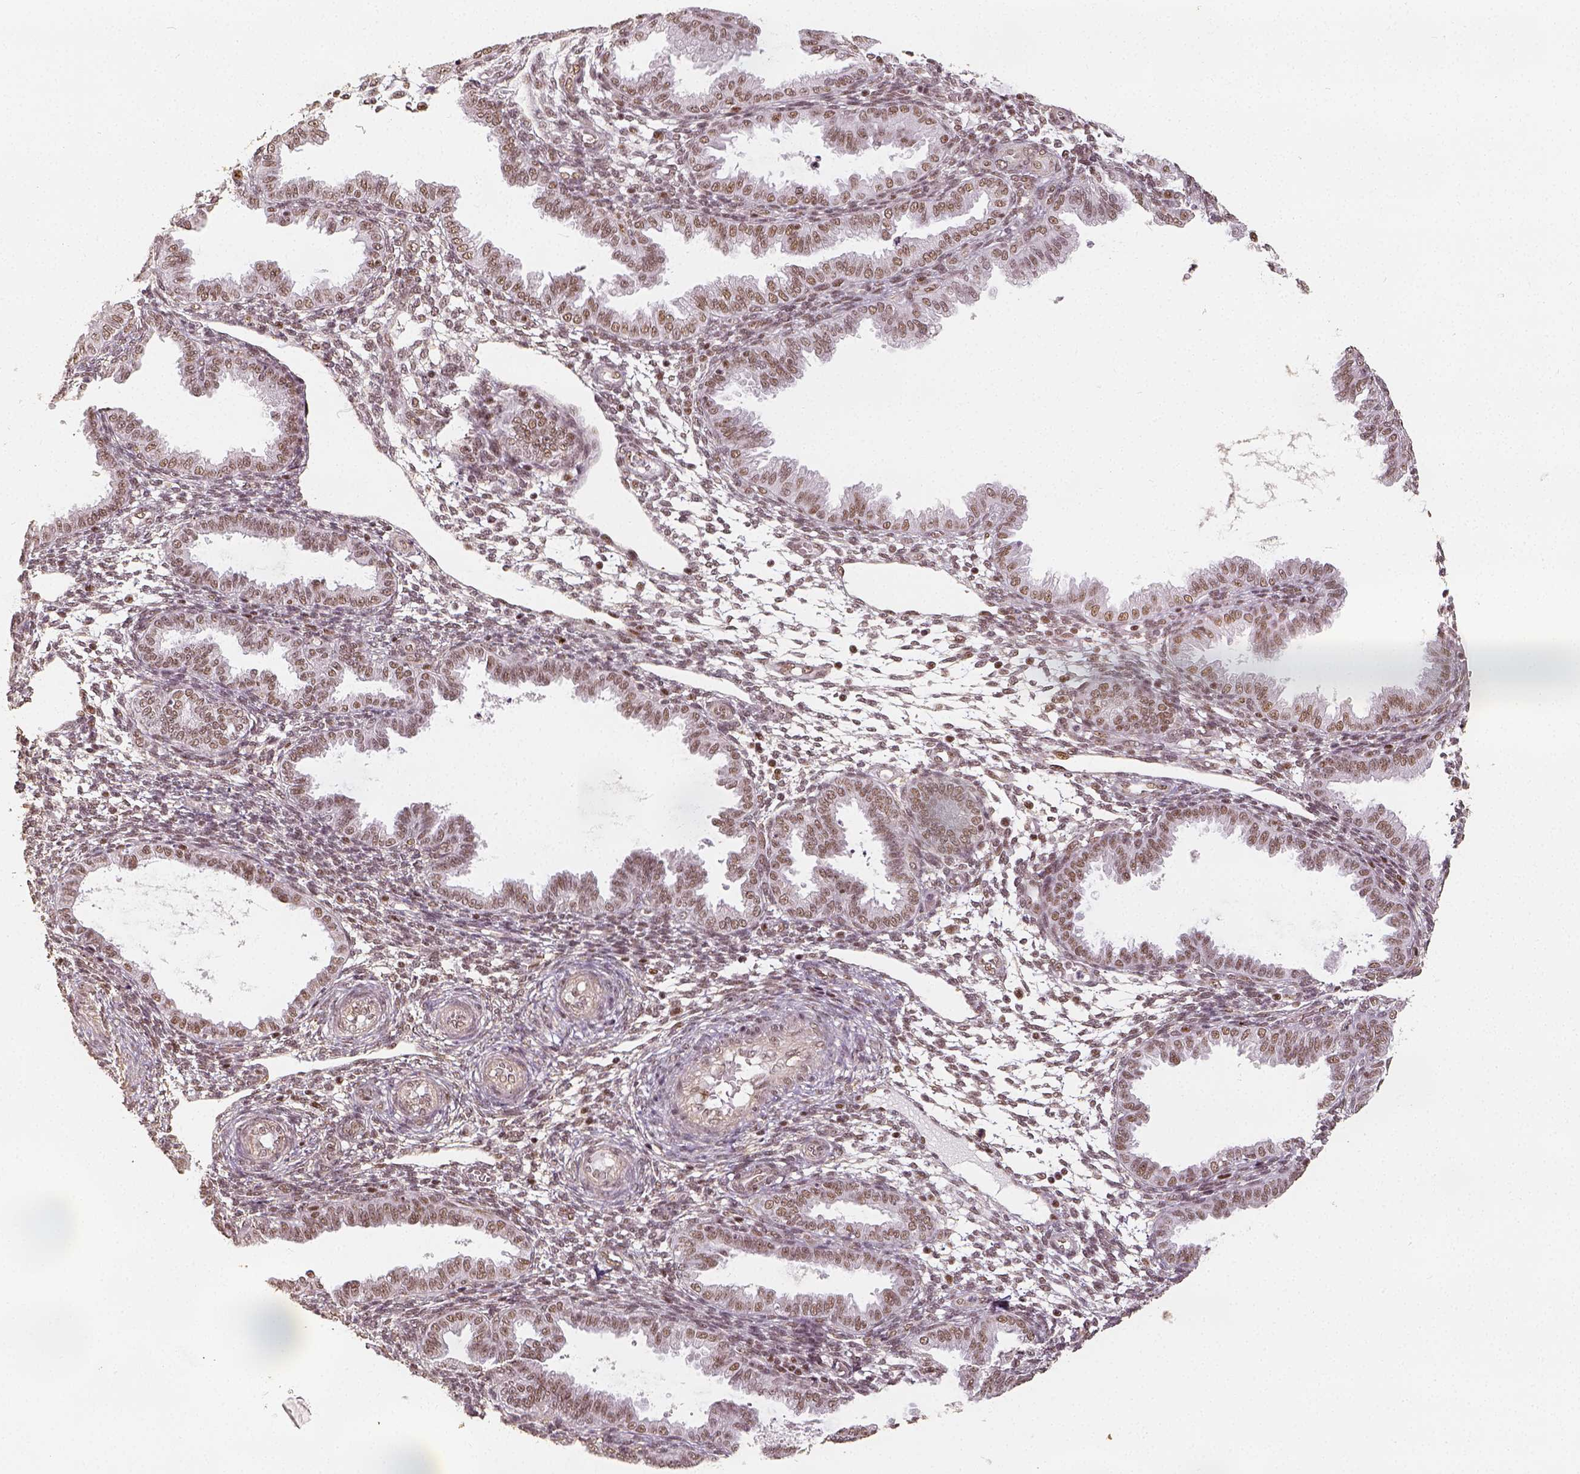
{"staining": {"intensity": "moderate", "quantity": ">75%", "location": "nuclear"}, "tissue": "endometrium", "cell_type": "Cells in endometrial stroma", "image_type": "normal", "snomed": [{"axis": "morphology", "description": "Normal tissue, NOS"}, {"axis": "topography", "description": "Endometrium"}], "caption": "Human endometrium stained with a brown dye displays moderate nuclear positive staining in about >75% of cells in endometrial stroma.", "gene": "HDAC1", "patient": {"sex": "female", "age": 33}}